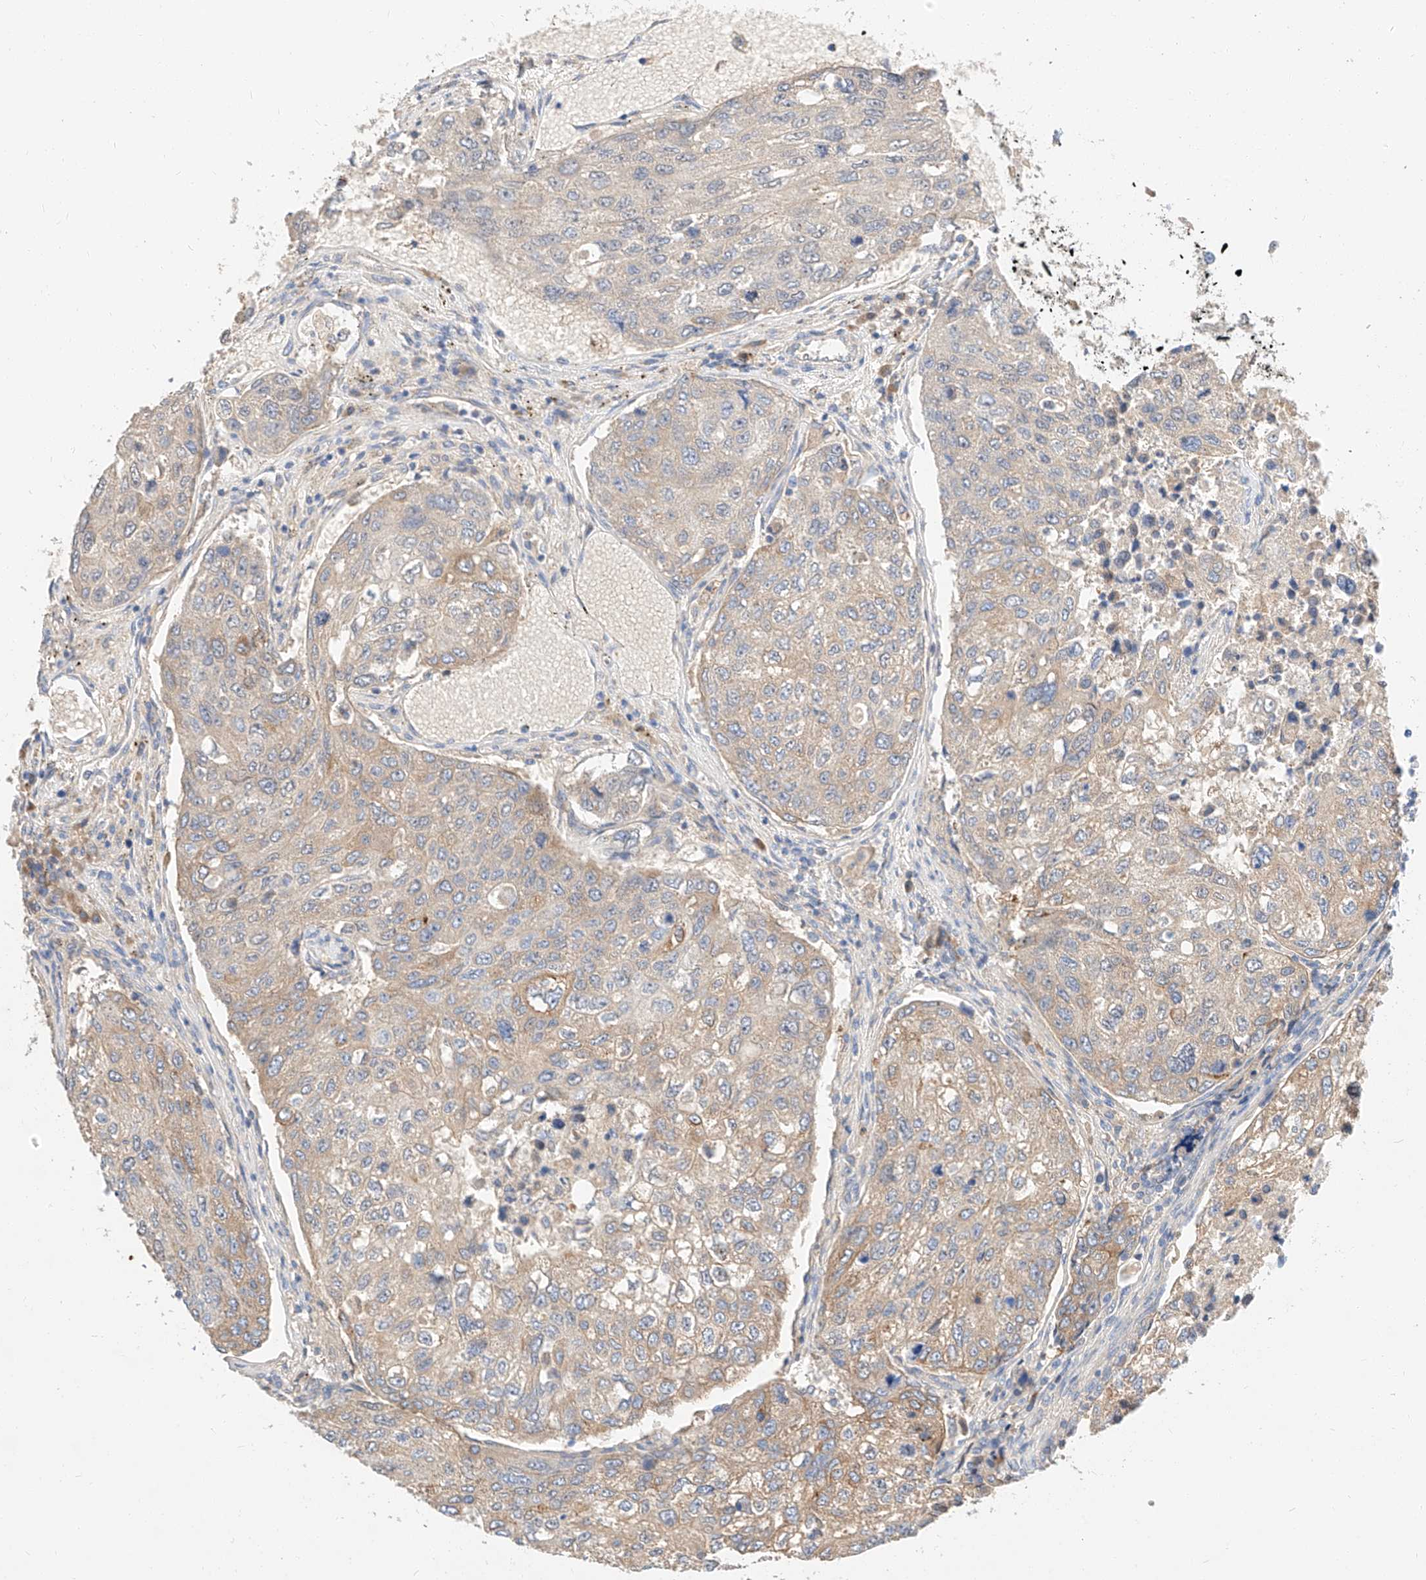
{"staining": {"intensity": "weak", "quantity": "<25%", "location": "cytoplasmic/membranous"}, "tissue": "urothelial cancer", "cell_type": "Tumor cells", "image_type": "cancer", "snomed": [{"axis": "morphology", "description": "Urothelial carcinoma, High grade"}, {"axis": "topography", "description": "Lymph node"}, {"axis": "topography", "description": "Urinary bladder"}], "caption": "An immunohistochemistry photomicrograph of urothelial cancer is shown. There is no staining in tumor cells of urothelial cancer.", "gene": "MAP7", "patient": {"sex": "male", "age": 51}}